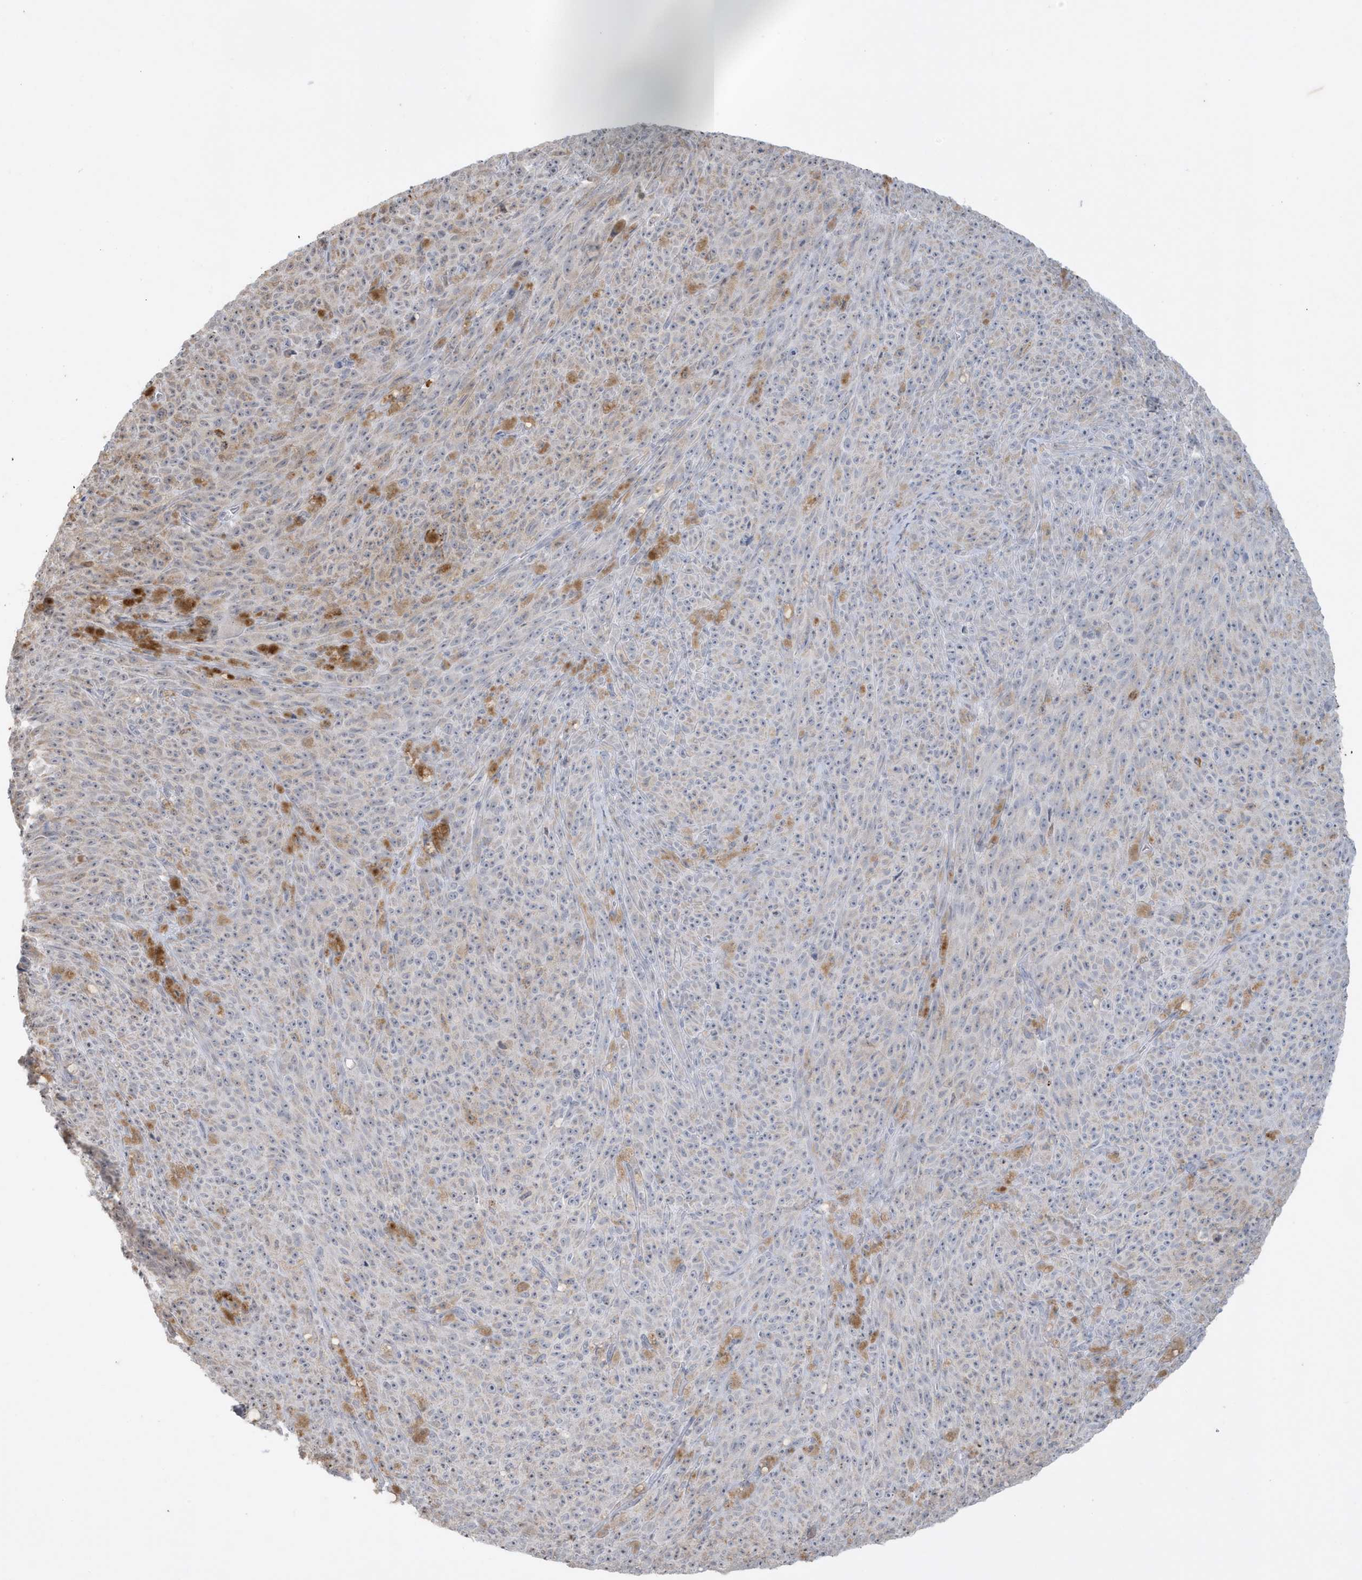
{"staining": {"intensity": "negative", "quantity": "none", "location": "none"}, "tissue": "melanoma", "cell_type": "Tumor cells", "image_type": "cancer", "snomed": [{"axis": "morphology", "description": "Malignant melanoma, NOS"}, {"axis": "topography", "description": "Skin"}], "caption": "The image shows no staining of tumor cells in malignant melanoma.", "gene": "FNDC1", "patient": {"sex": "female", "age": 82}}